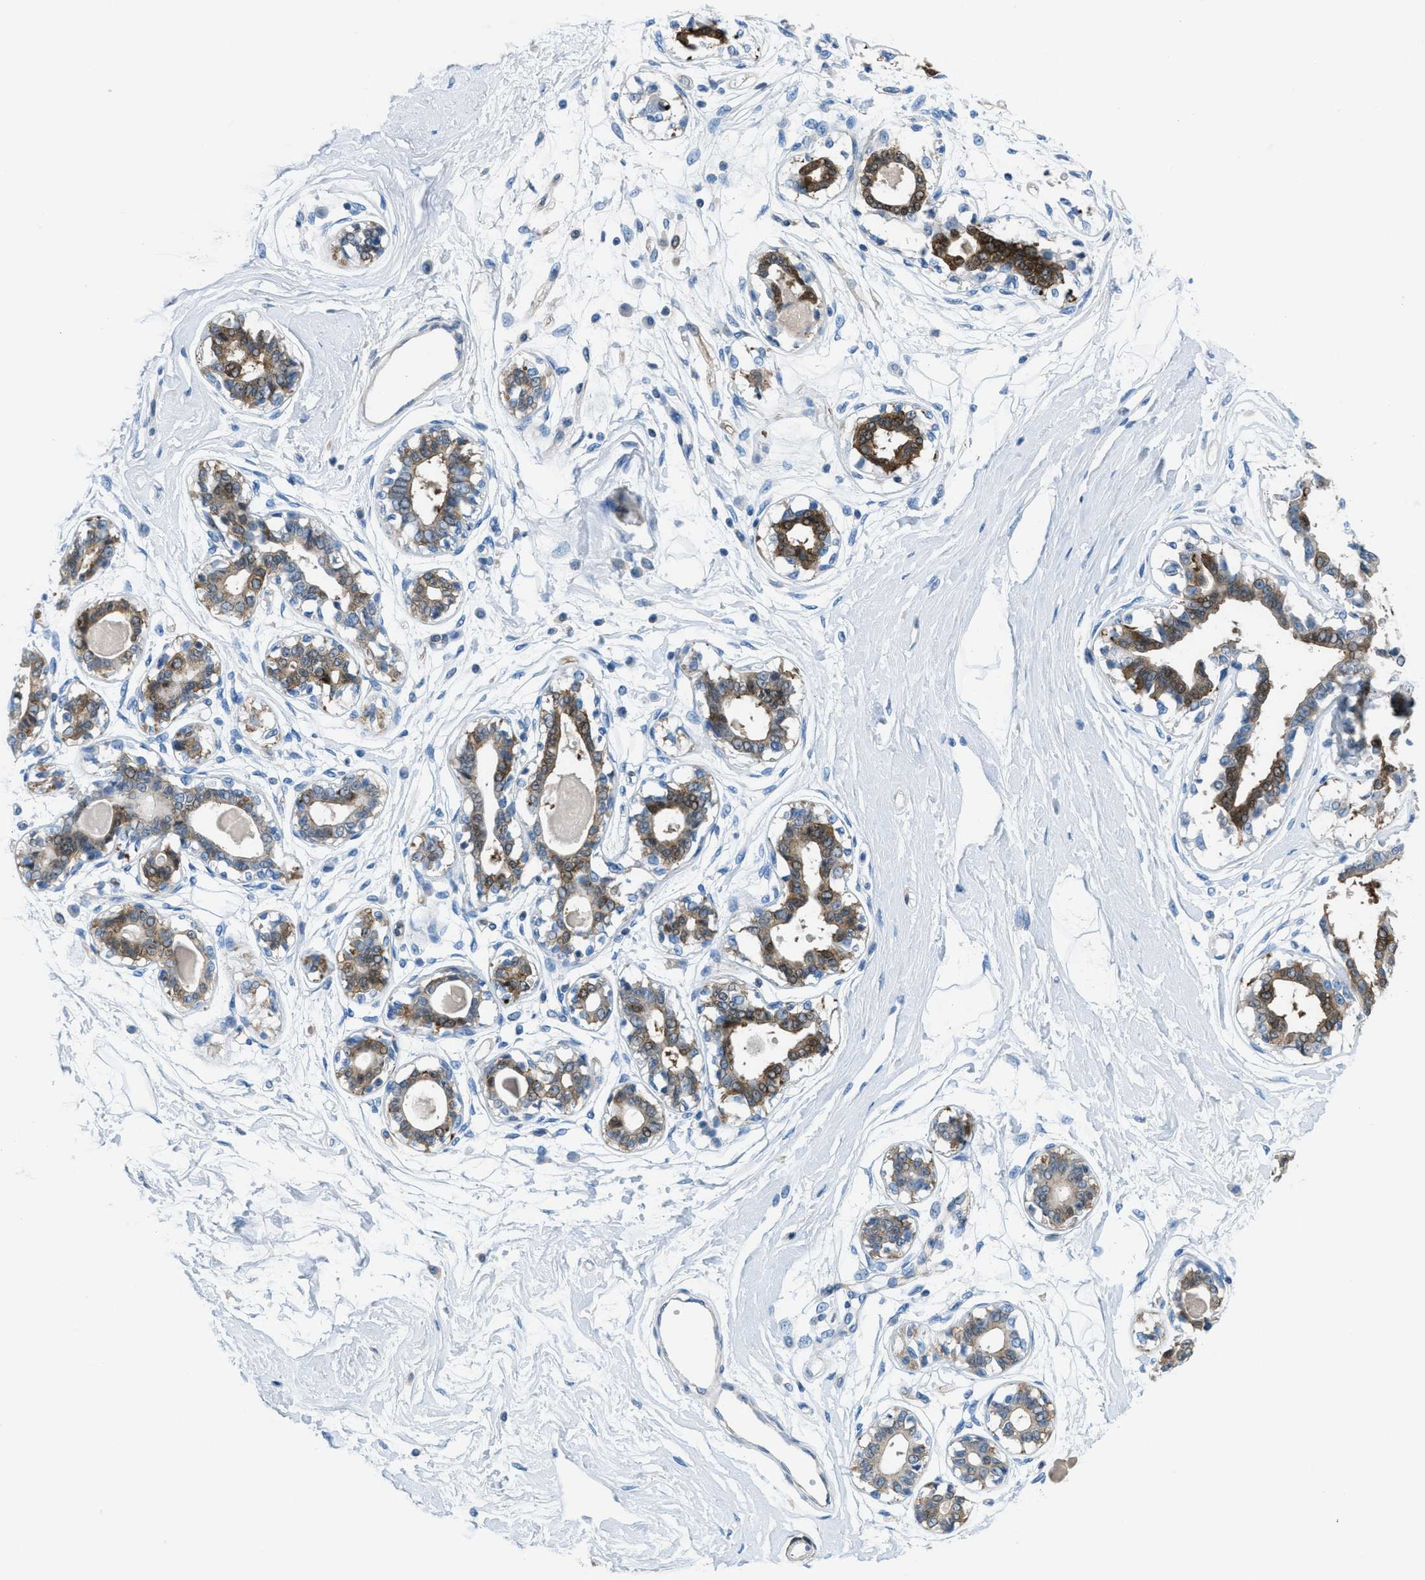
{"staining": {"intensity": "negative", "quantity": "none", "location": "none"}, "tissue": "breast", "cell_type": "Adipocytes", "image_type": "normal", "snomed": [{"axis": "morphology", "description": "Normal tissue, NOS"}, {"axis": "topography", "description": "Breast"}], "caption": "Histopathology image shows no significant protein positivity in adipocytes of unremarkable breast.", "gene": "MAPRE2", "patient": {"sex": "female", "age": 45}}